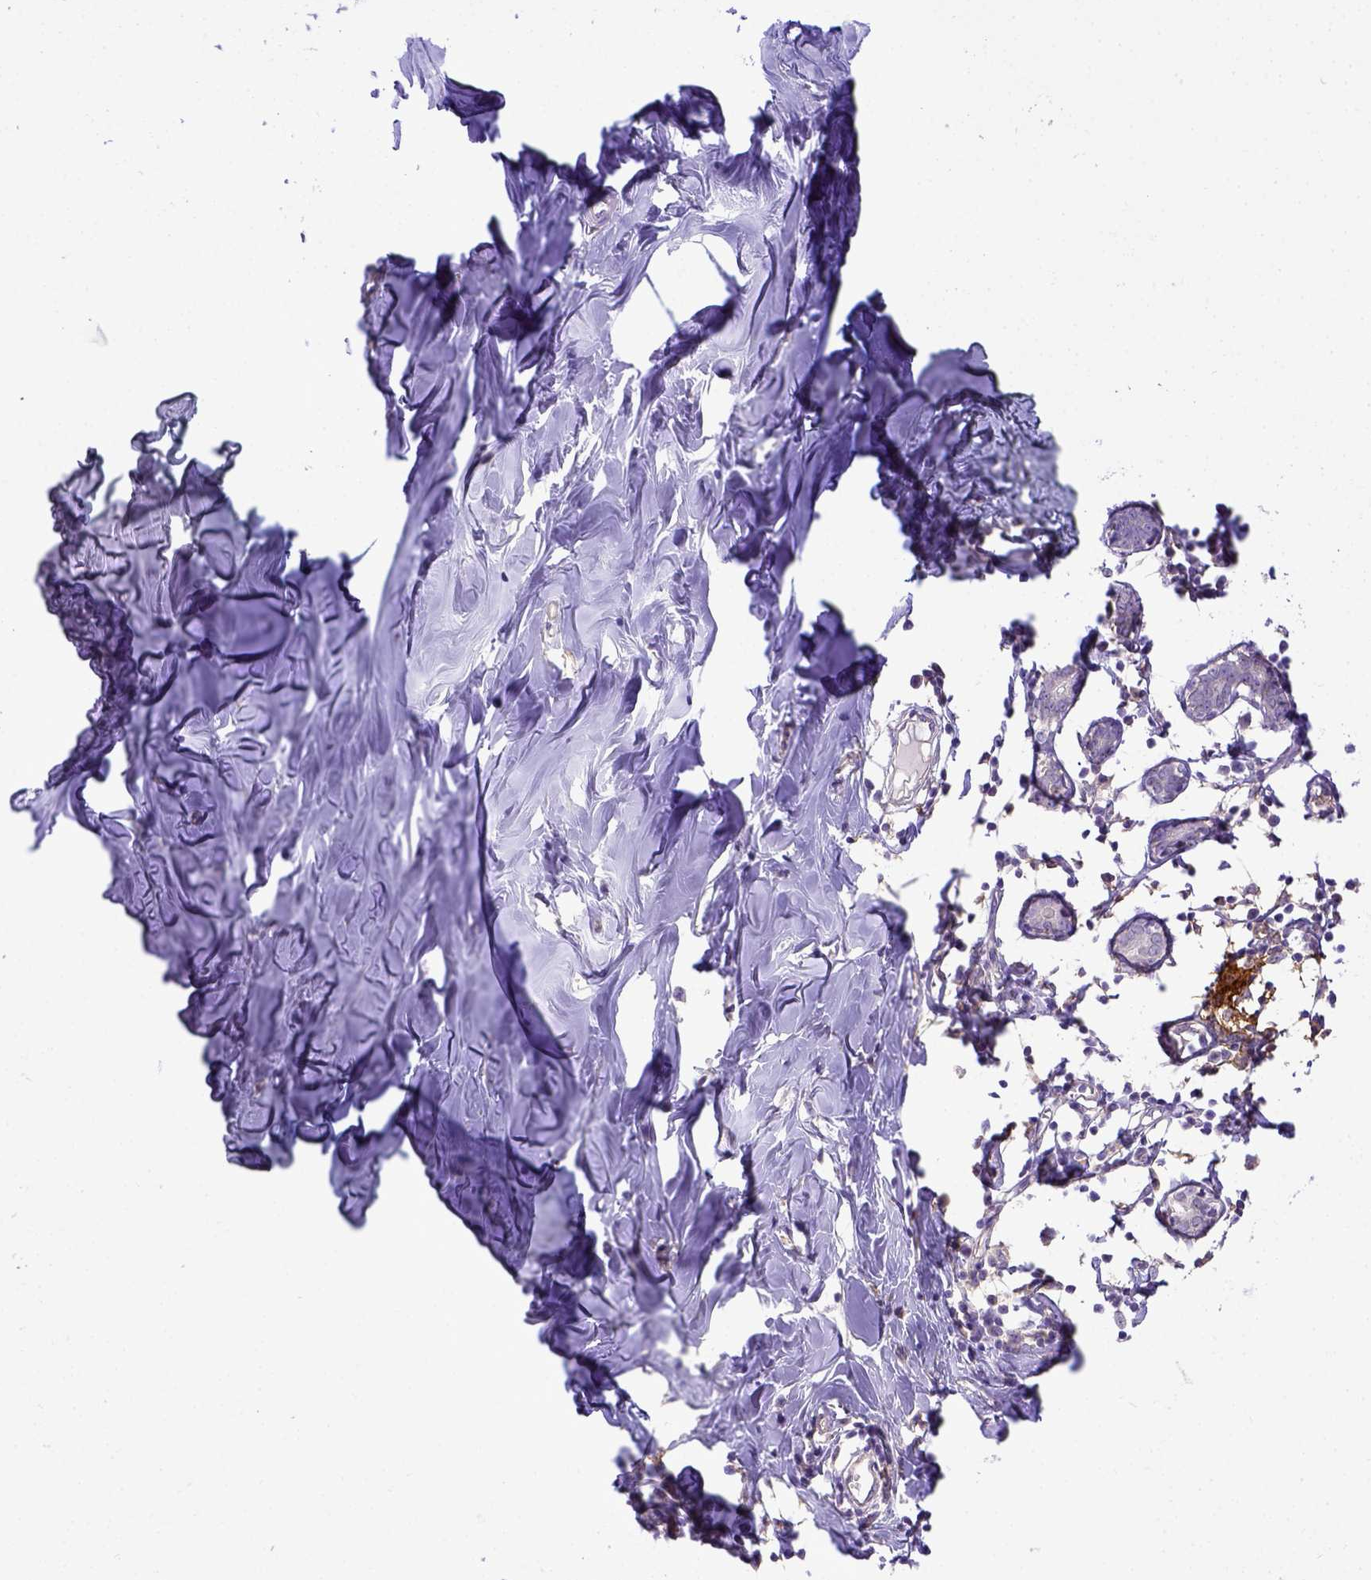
{"staining": {"intensity": "weak", "quantity": "25%-75%", "location": "cytoplasmic/membranous"}, "tissue": "breast", "cell_type": "Adipocytes", "image_type": "normal", "snomed": [{"axis": "morphology", "description": "Normal tissue, NOS"}, {"axis": "topography", "description": "Breast"}], "caption": "Immunohistochemistry micrograph of normal breast: breast stained using IHC shows low levels of weak protein expression localized specifically in the cytoplasmic/membranous of adipocytes, appearing as a cytoplasmic/membranous brown color.", "gene": "CD40", "patient": {"sex": "female", "age": 27}}